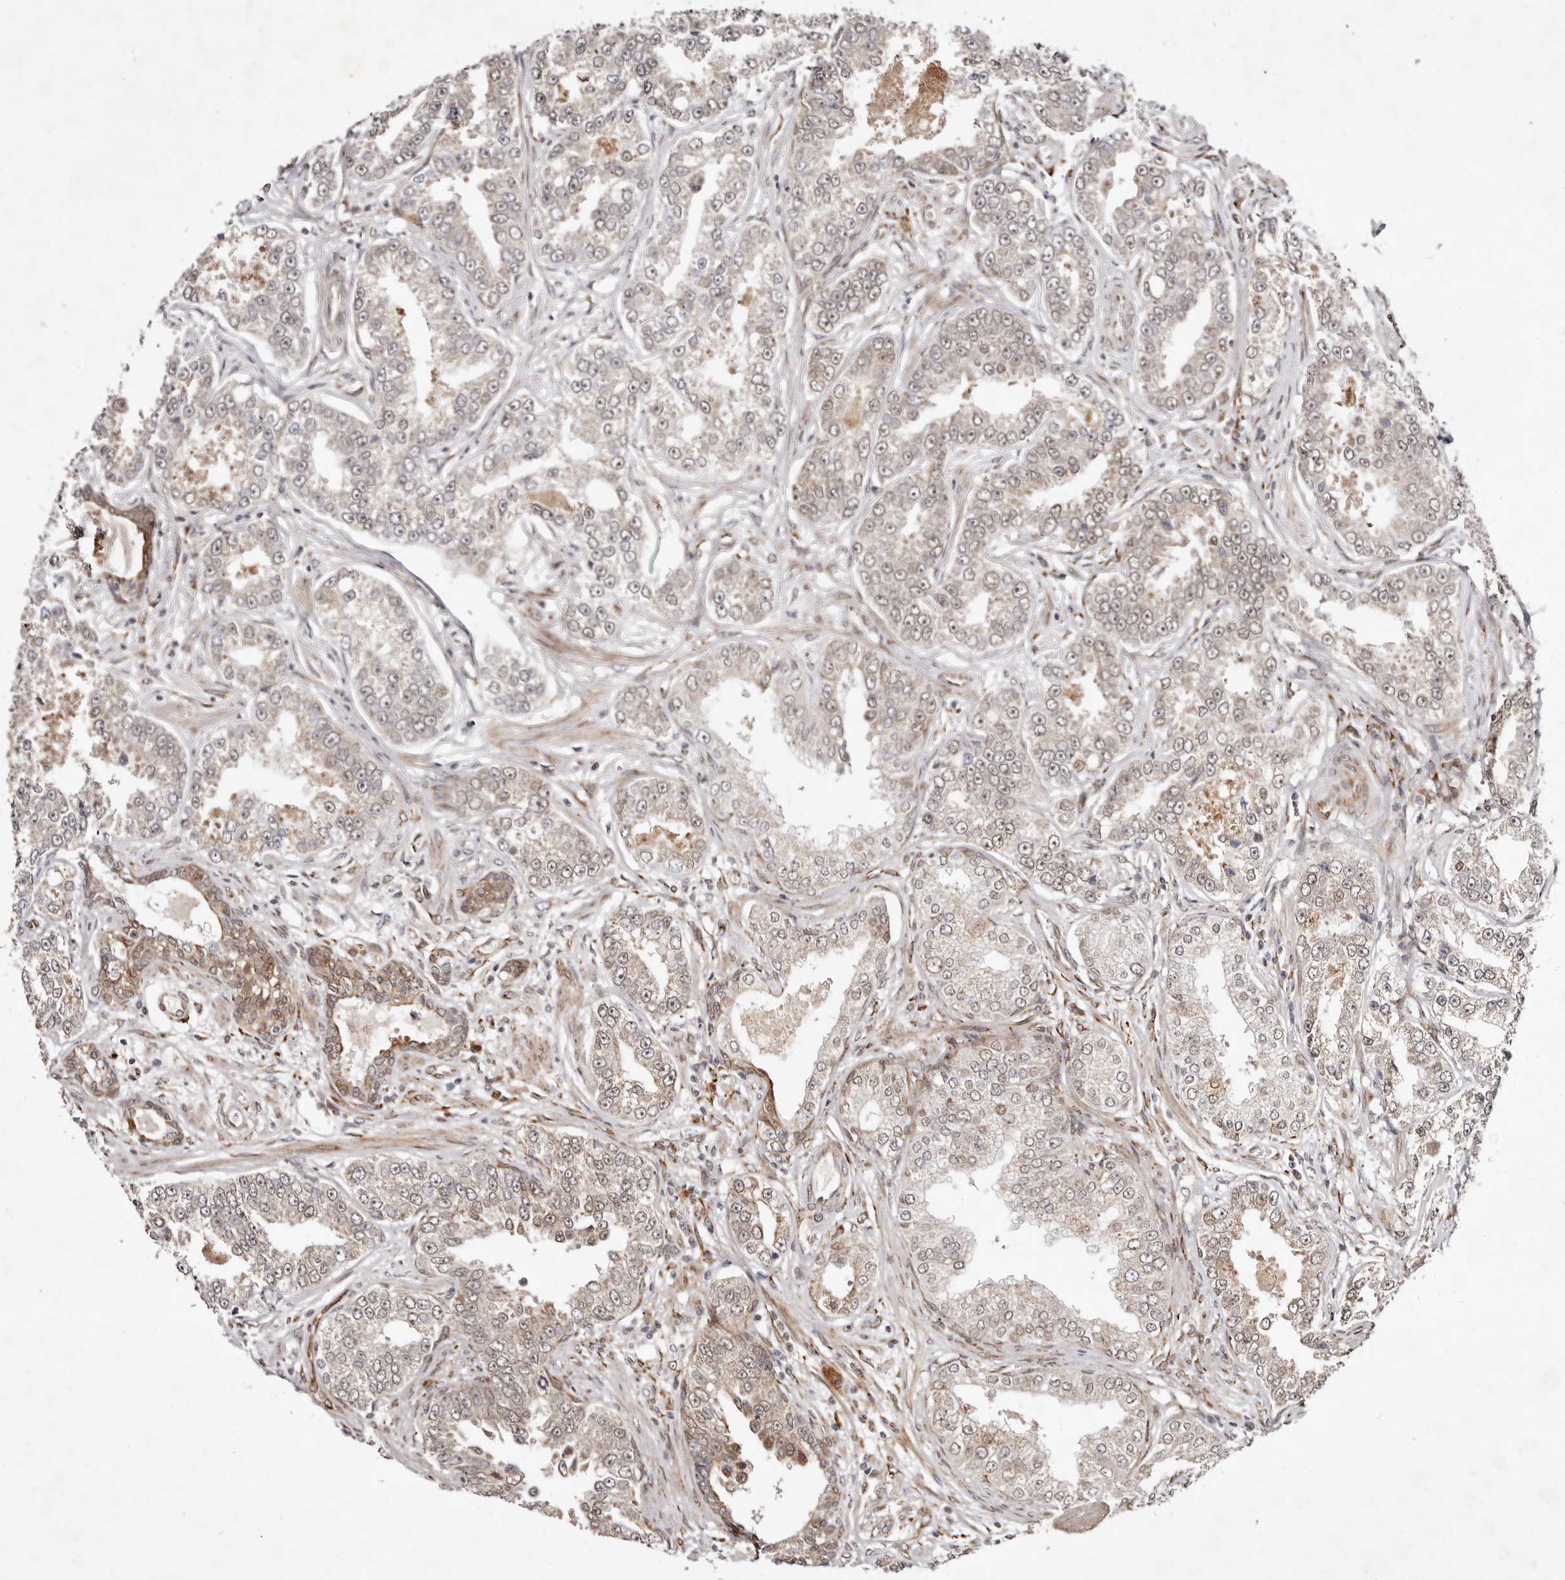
{"staining": {"intensity": "weak", "quantity": "25%-75%", "location": "cytoplasmic/membranous,nuclear"}, "tissue": "prostate cancer", "cell_type": "Tumor cells", "image_type": "cancer", "snomed": [{"axis": "morphology", "description": "Normal tissue, NOS"}, {"axis": "morphology", "description": "Adenocarcinoma, High grade"}, {"axis": "topography", "description": "Prostate"}], "caption": "Prostate adenocarcinoma (high-grade) was stained to show a protein in brown. There is low levels of weak cytoplasmic/membranous and nuclear expression in about 25%-75% of tumor cells. The staining was performed using DAB, with brown indicating positive protein expression. Nuclei are stained blue with hematoxylin.", "gene": "BCL2L15", "patient": {"sex": "male", "age": 83}}